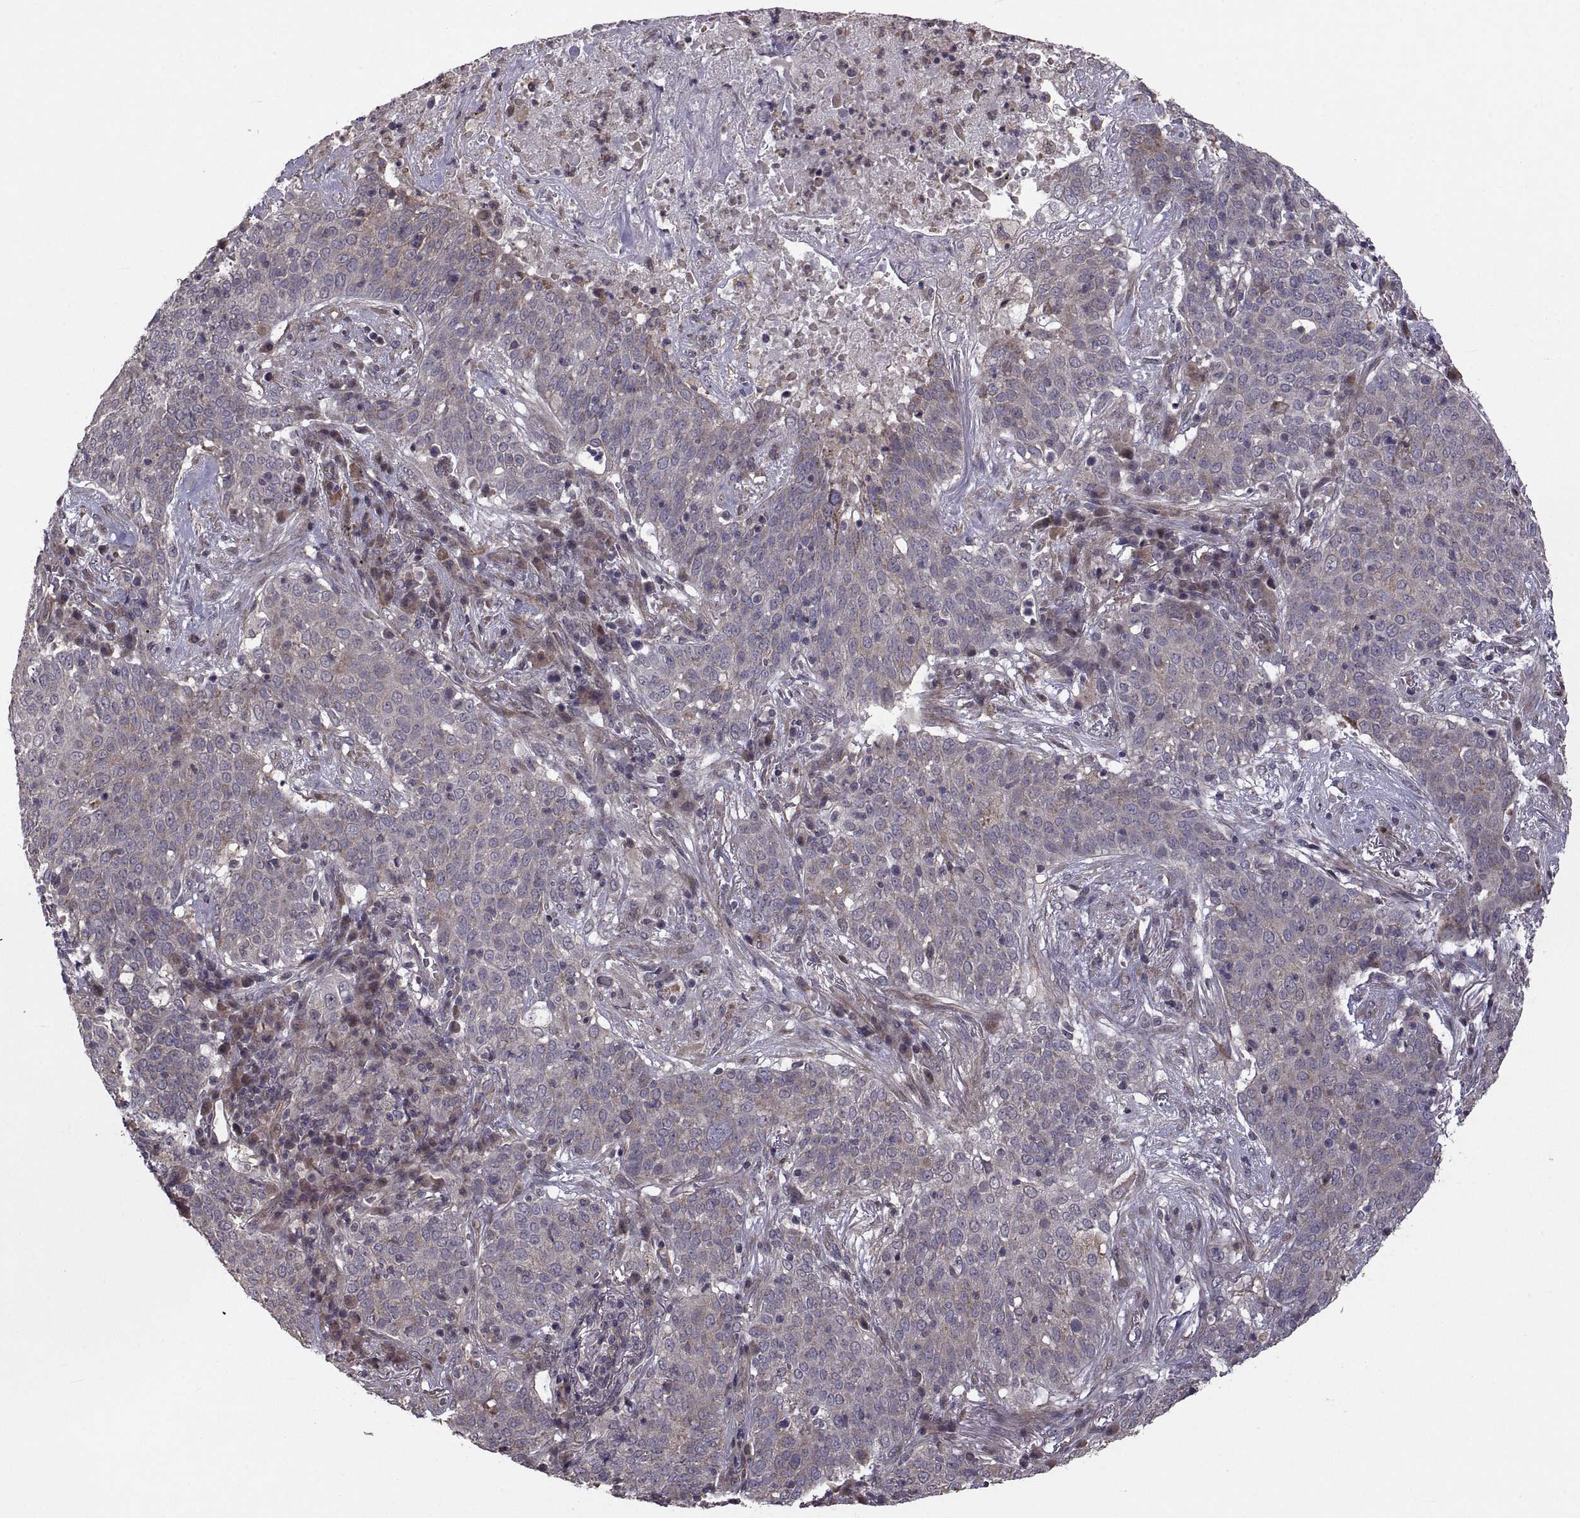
{"staining": {"intensity": "weak", "quantity": "25%-75%", "location": "cytoplasmic/membranous"}, "tissue": "lung cancer", "cell_type": "Tumor cells", "image_type": "cancer", "snomed": [{"axis": "morphology", "description": "Squamous cell carcinoma, NOS"}, {"axis": "topography", "description": "Lung"}], "caption": "Protein expression analysis of human squamous cell carcinoma (lung) reveals weak cytoplasmic/membranous staining in about 25%-75% of tumor cells. Ihc stains the protein of interest in brown and the nuclei are stained blue.", "gene": "PMM2", "patient": {"sex": "male", "age": 82}}